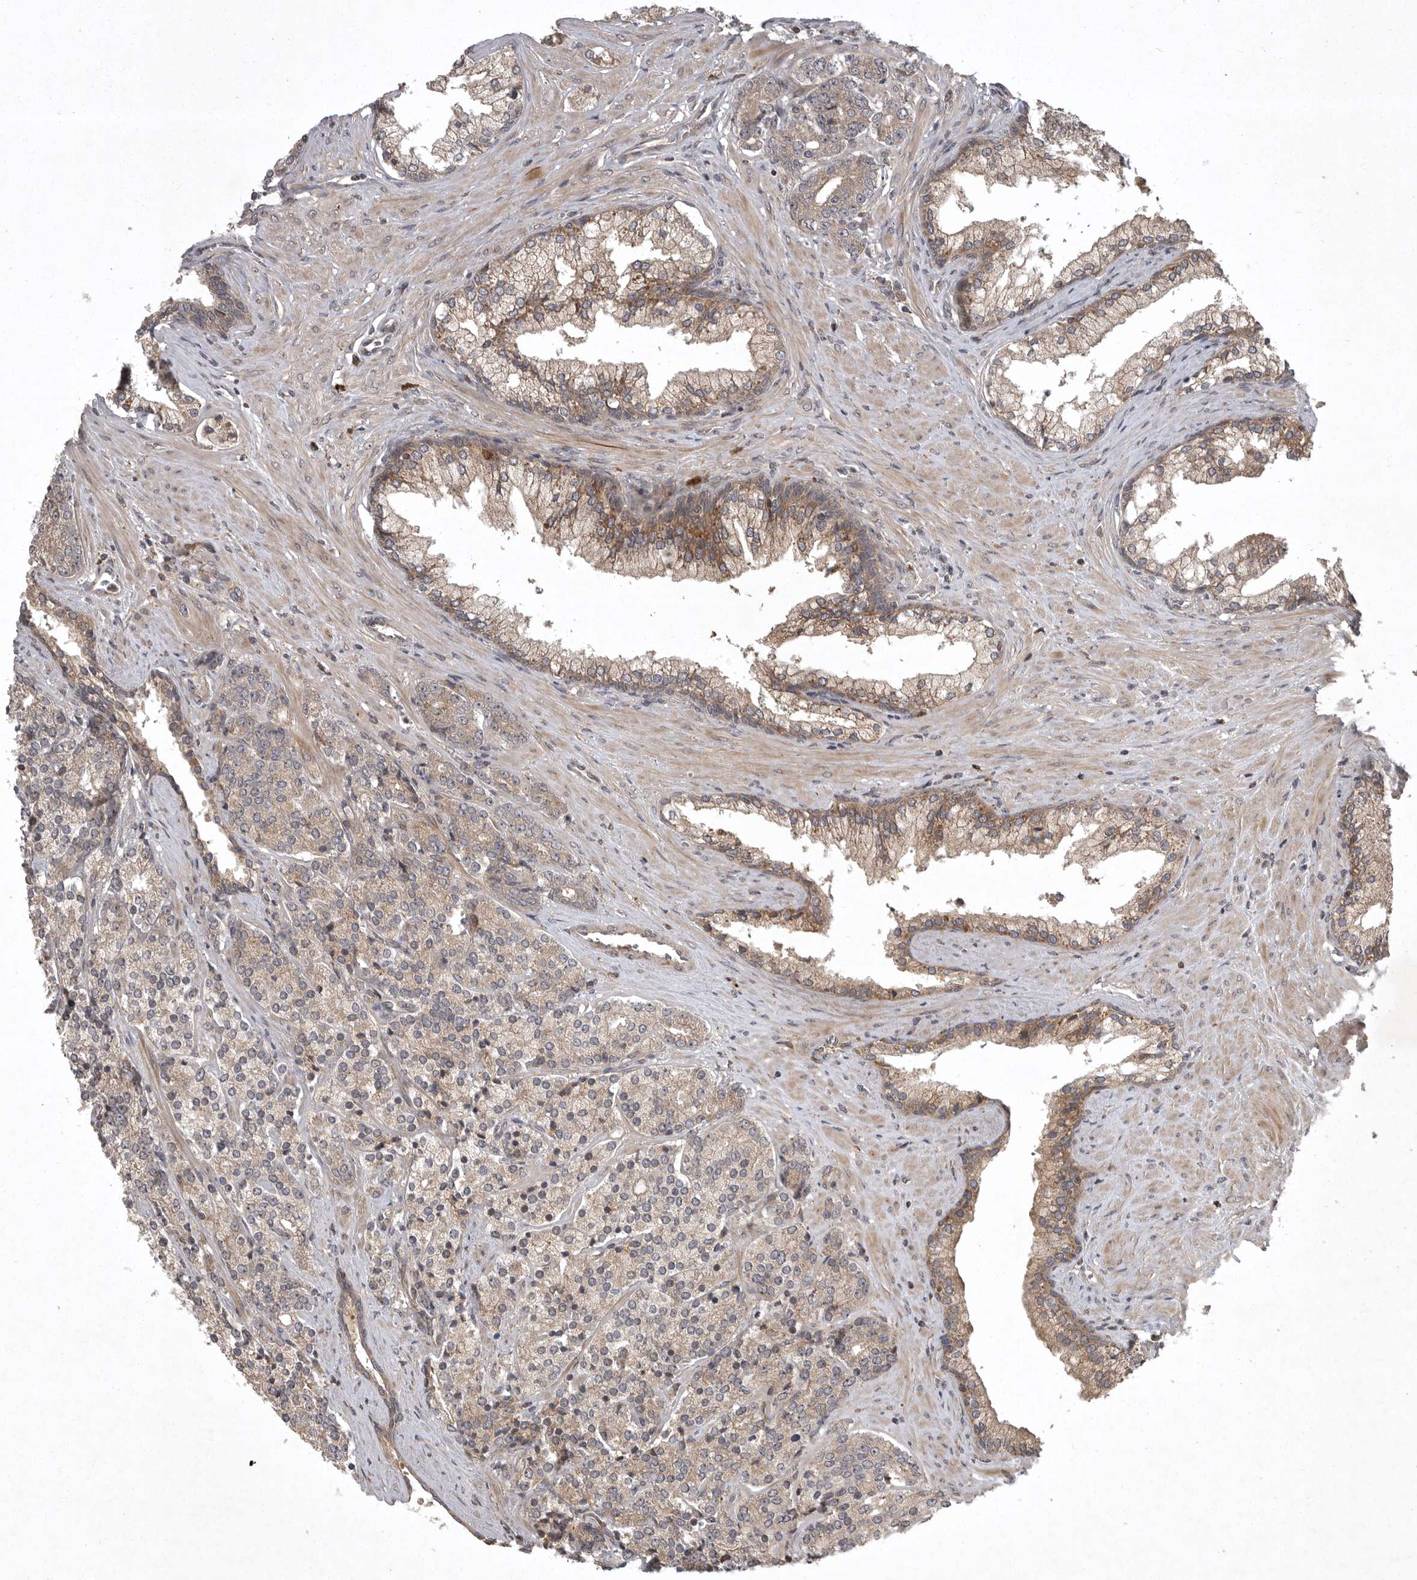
{"staining": {"intensity": "weak", "quantity": ">75%", "location": "cytoplasmic/membranous"}, "tissue": "prostate cancer", "cell_type": "Tumor cells", "image_type": "cancer", "snomed": [{"axis": "morphology", "description": "Adenocarcinoma, High grade"}, {"axis": "topography", "description": "Prostate"}], "caption": "Prostate cancer stained with a brown dye demonstrates weak cytoplasmic/membranous positive positivity in about >75% of tumor cells.", "gene": "GPR31", "patient": {"sex": "male", "age": 71}}